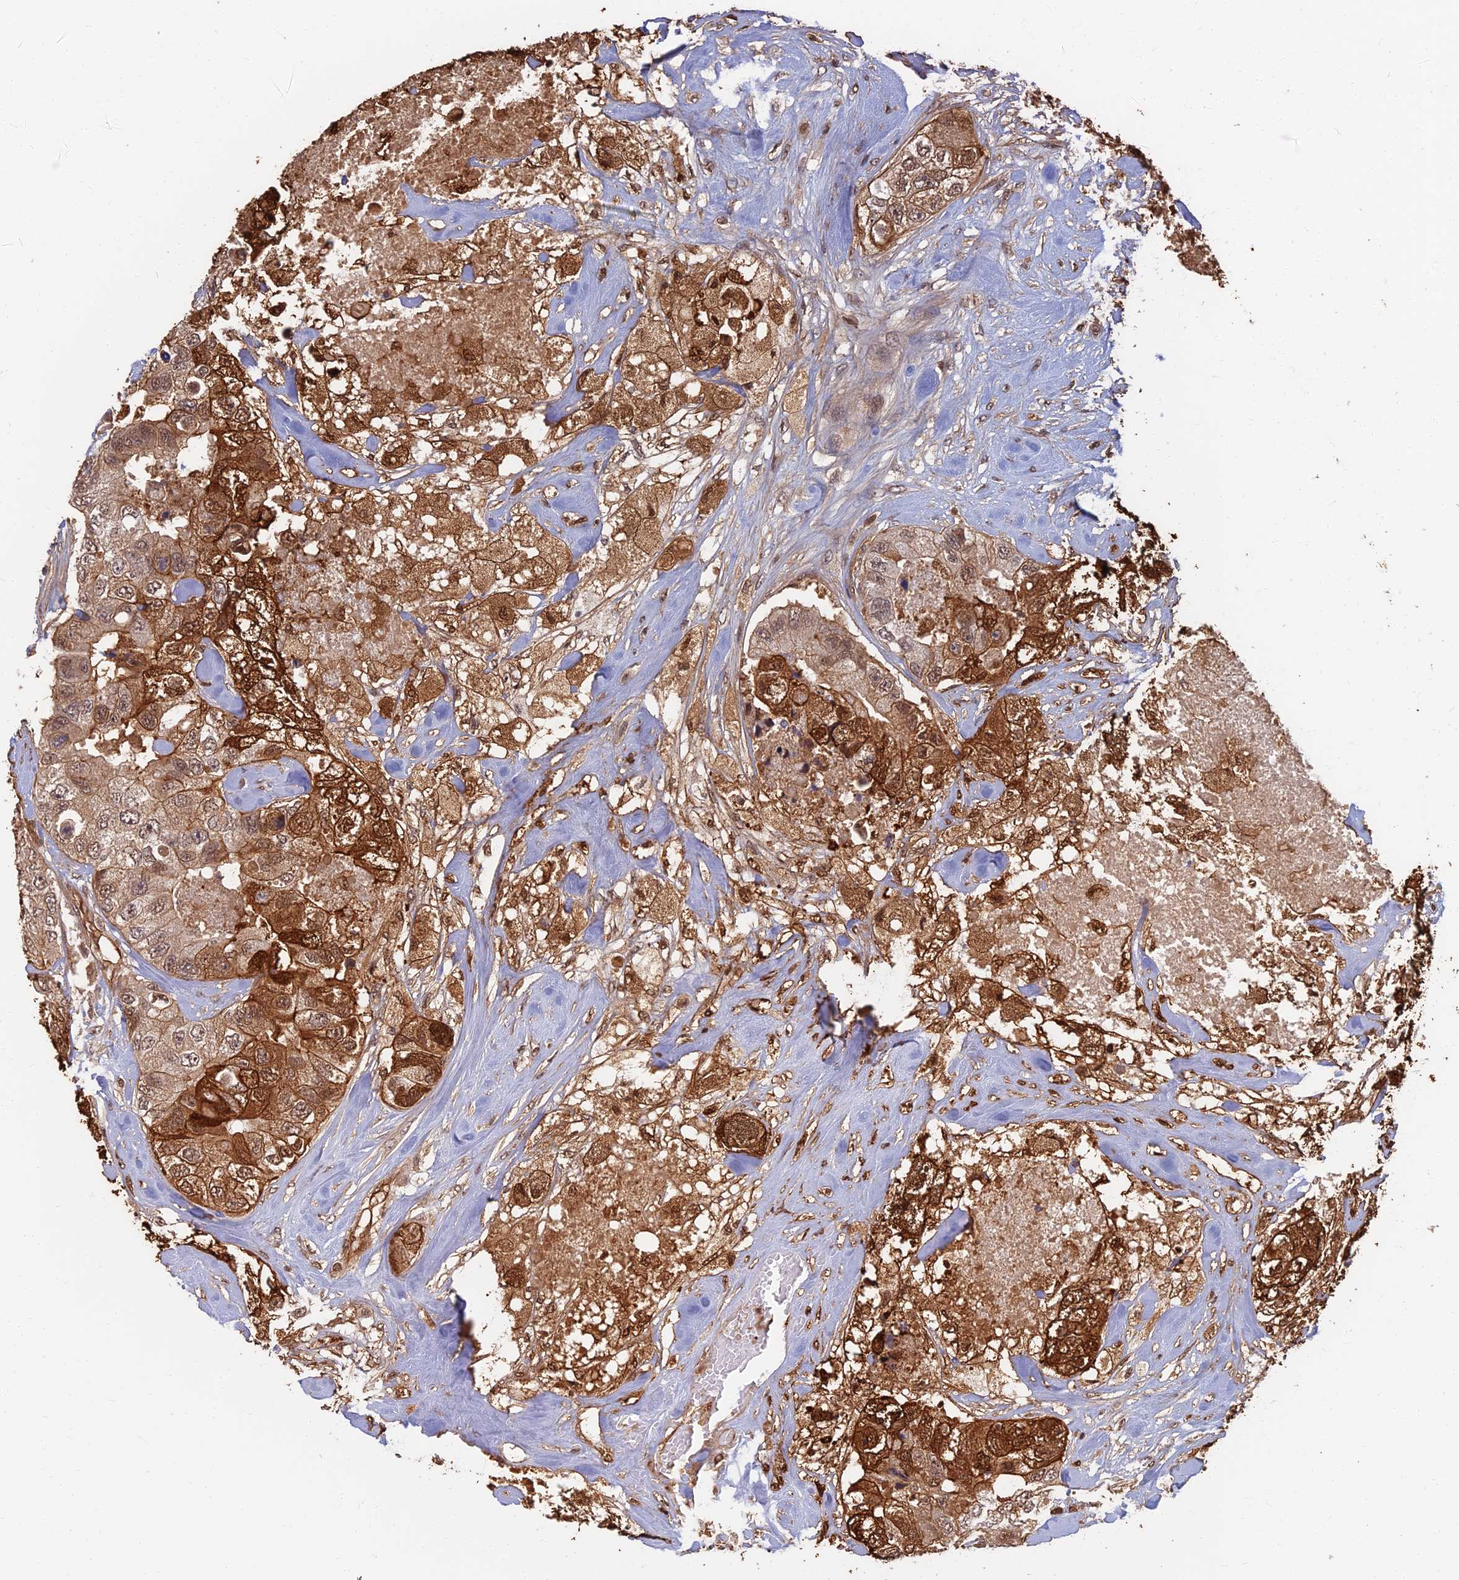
{"staining": {"intensity": "strong", "quantity": ">75%", "location": "cytoplasmic/membranous,nuclear"}, "tissue": "breast cancer", "cell_type": "Tumor cells", "image_type": "cancer", "snomed": [{"axis": "morphology", "description": "Duct carcinoma"}, {"axis": "topography", "description": "Breast"}], "caption": "This is an image of immunohistochemistry (IHC) staining of breast invasive ductal carcinoma, which shows strong expression in the cytoplasmic/membranous and nuclear of tumor cells.", "gene": "LRRN3", "patient": {"sex": "female", "age": 62}}